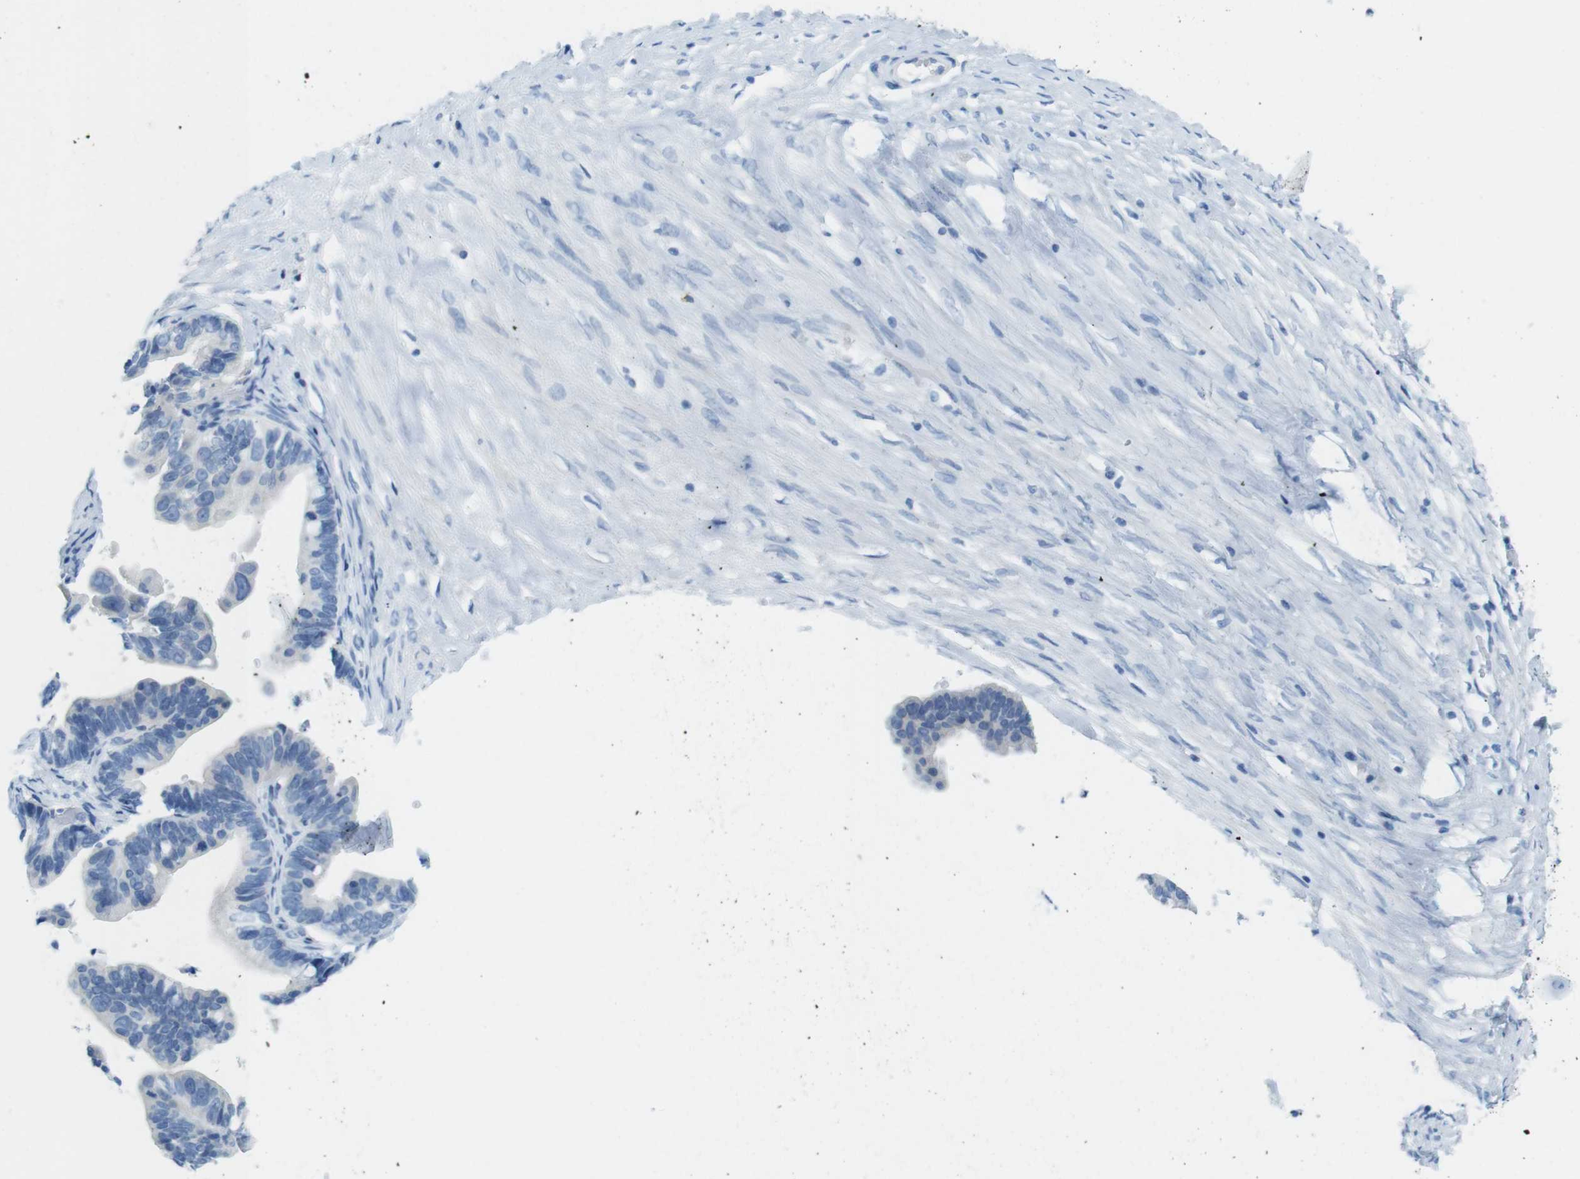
{"staining": {"intensity": "negative", "quantity": "none", "location": "none"}, "tissue": "ovarian cancer", "cell_type": "Tumor cells", "image_type": "cancer", "snomed": [{"axis": "morphology", "description": "Cystadenocarcinoma, serous, NOS"}, {"axis": "topography", "description": "Ovary"}], "caption": "This is a photomicrograph of immunohistochemistry staining of ovarian cancer, which shows no staining in tumor cells.", "gene": "GAP43", "patient": {"sex": "female", "age": 56}}